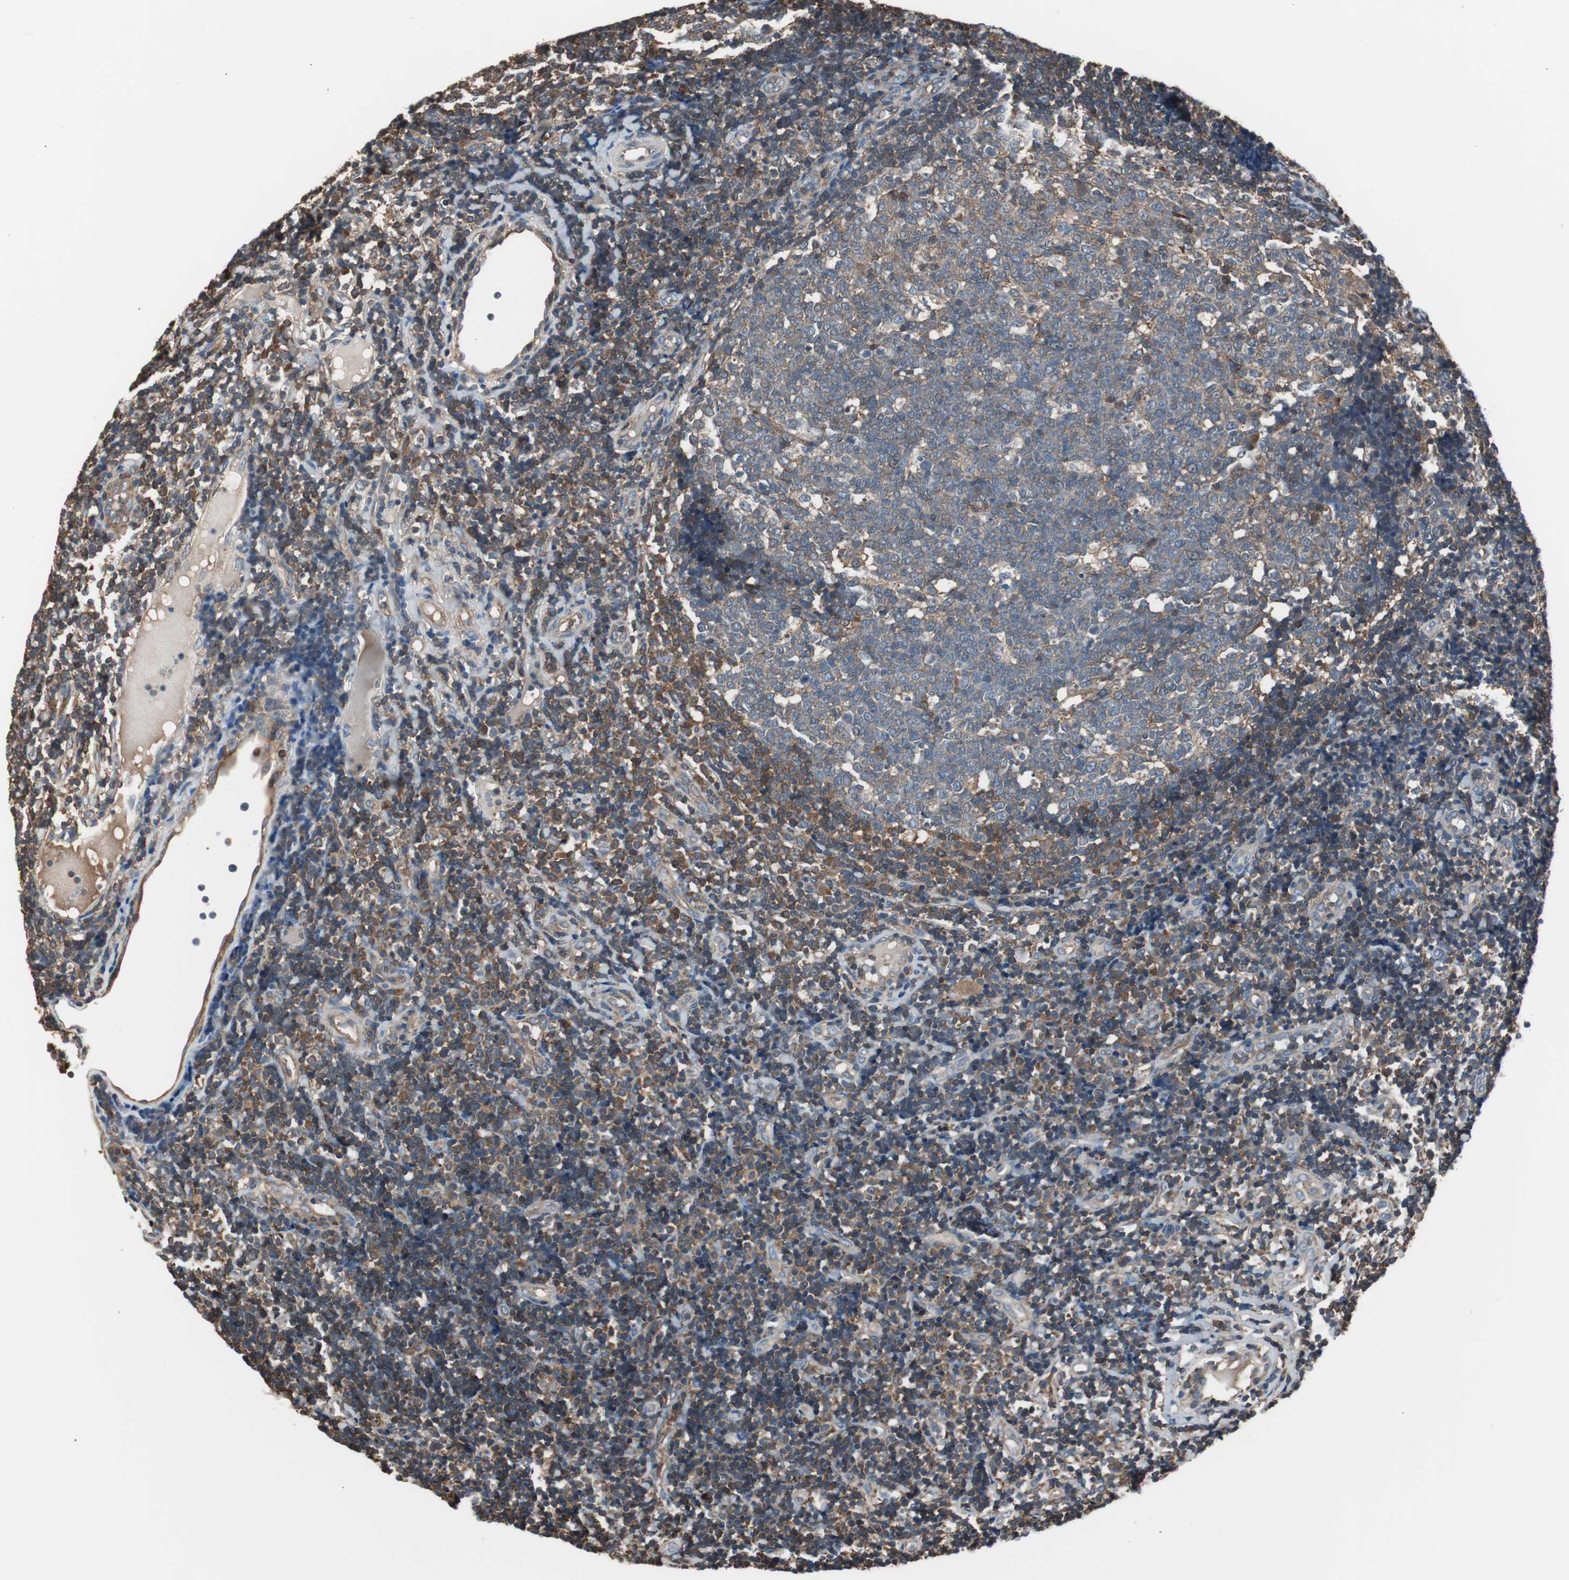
{"staining": {"intensity": "moderate", "quantity": "25%-75%", "location": "cytoplasmic/membranous"}, "tissue": "tonsil", "cell_type": "Germinal center cells", "image_type": "normal", "snomed": [{"axis": "morphology", "description": "Normal tissue, NOS"}, {"axis": "topography", "description": "Tonsil"}], "caption": "Protein staining of unremarkable tonsil demonstrates moderate cytoplasmic/membranous staining in about 25%-75% of germinal center cells. The staining is performed using DAB brown chromogen to label protein expression. The nuclei are counter-stained blue using hematoxylin.", "gene": "CAPNS1", "patient": {"sex": "female", "age": 40}}